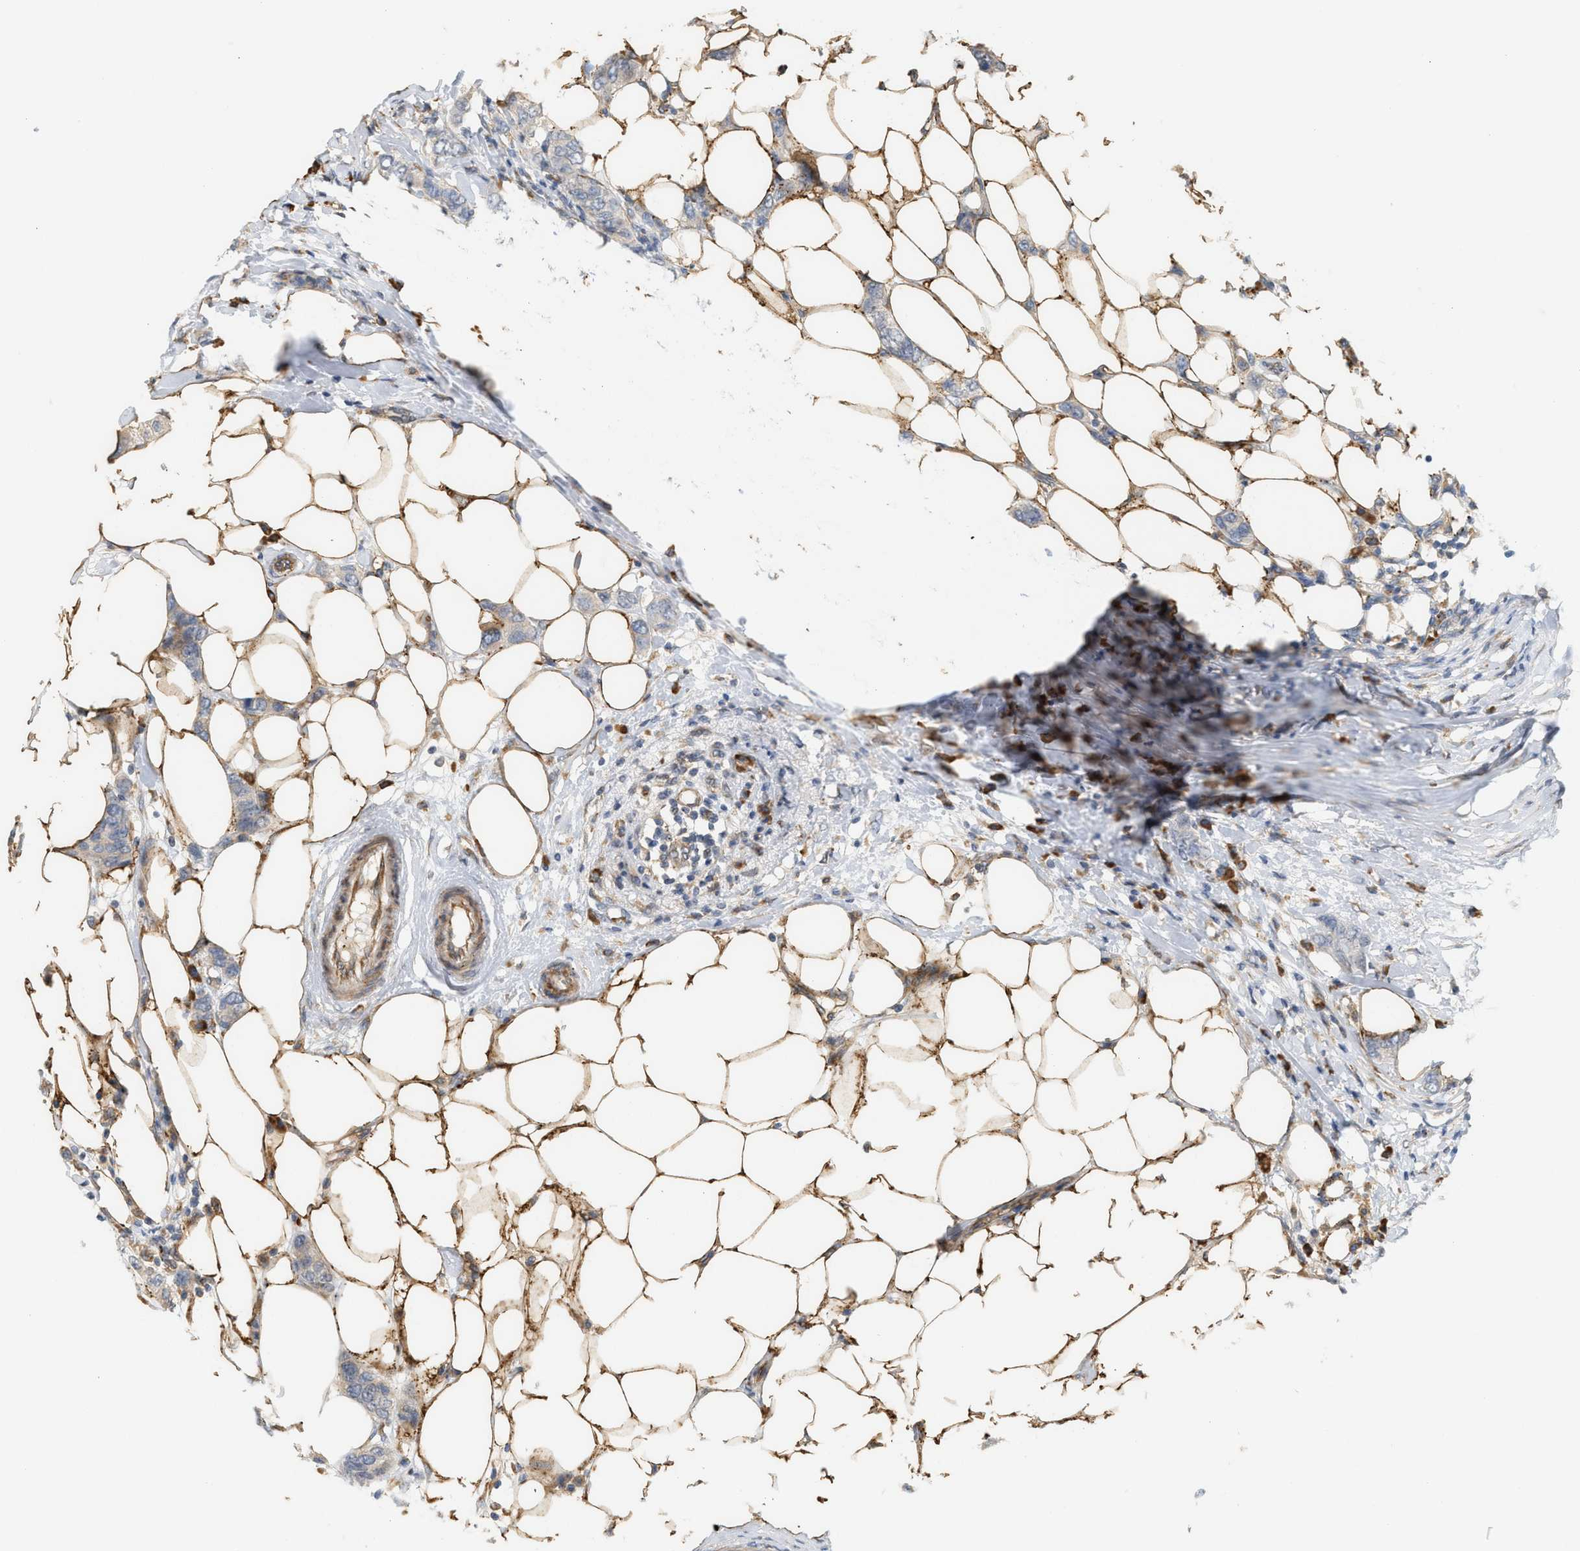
{"staining": {"intensity": "negative", "quantity": "none", "location": "none"}, "tissue": "breast cancer", "cell_type": "Tumor cells", "image_type": "cancer", "snomed": [{"axis": "morphology", "description": "Duct carcinoma"}, {"axis": "topography", "description": "Breast"}], "caption": "Immunohistochemistry image of human breast intraductal carcinoma stained for a protein (brown), which exhibits no expression in tumor cells.", "gene": "SVOP", "patient": {"sex": "female", "age": 50}}